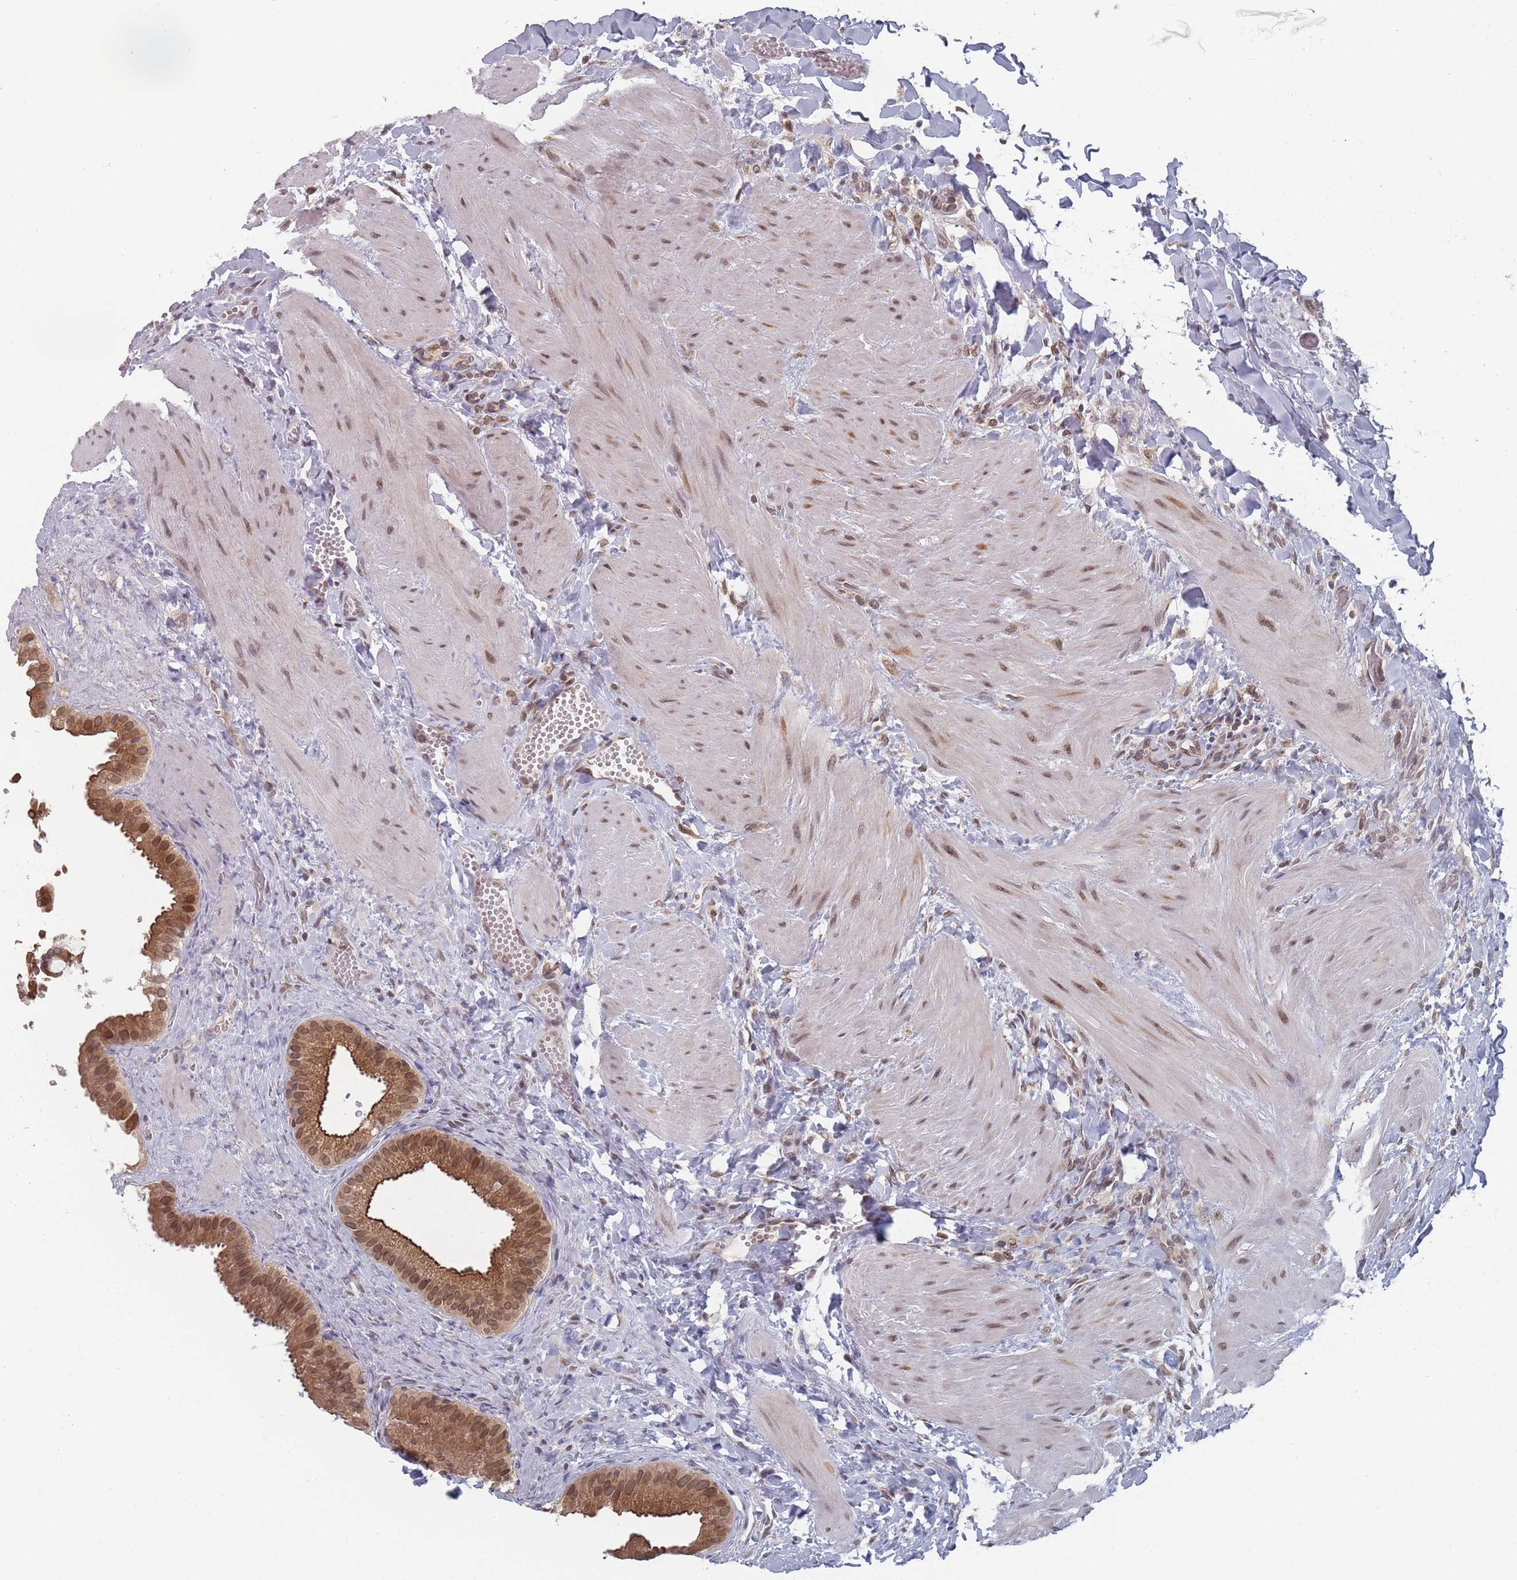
{"staining": {"intensity": "moderate", "quantity": ">75%", "location": "cytoplasmic/membranous,nuclear"}, "tissue": "gallbladder", "cell_type": "Glandular cells", "image_type": "normal", "snomed": [{"axis": "morphology", "description": "Normal tissue, NOS"}, {"axis": "topography", "description": "Gallbladder"}], "caption": "Protein analysis of benign gallbladder demonstrates moderate cytoplasmic/membranous,nuclear positivity in approximately >75% of glandular cells. The staining was performed using DAB (3,3'-diaminobenzidine) to visualize the protein expression in brown, while the nuclei were stained in blue with hematoxylin (Magnification: 20x).", "gene": "TBC1D25", "patient": {"sex": "male", "age": 55}}